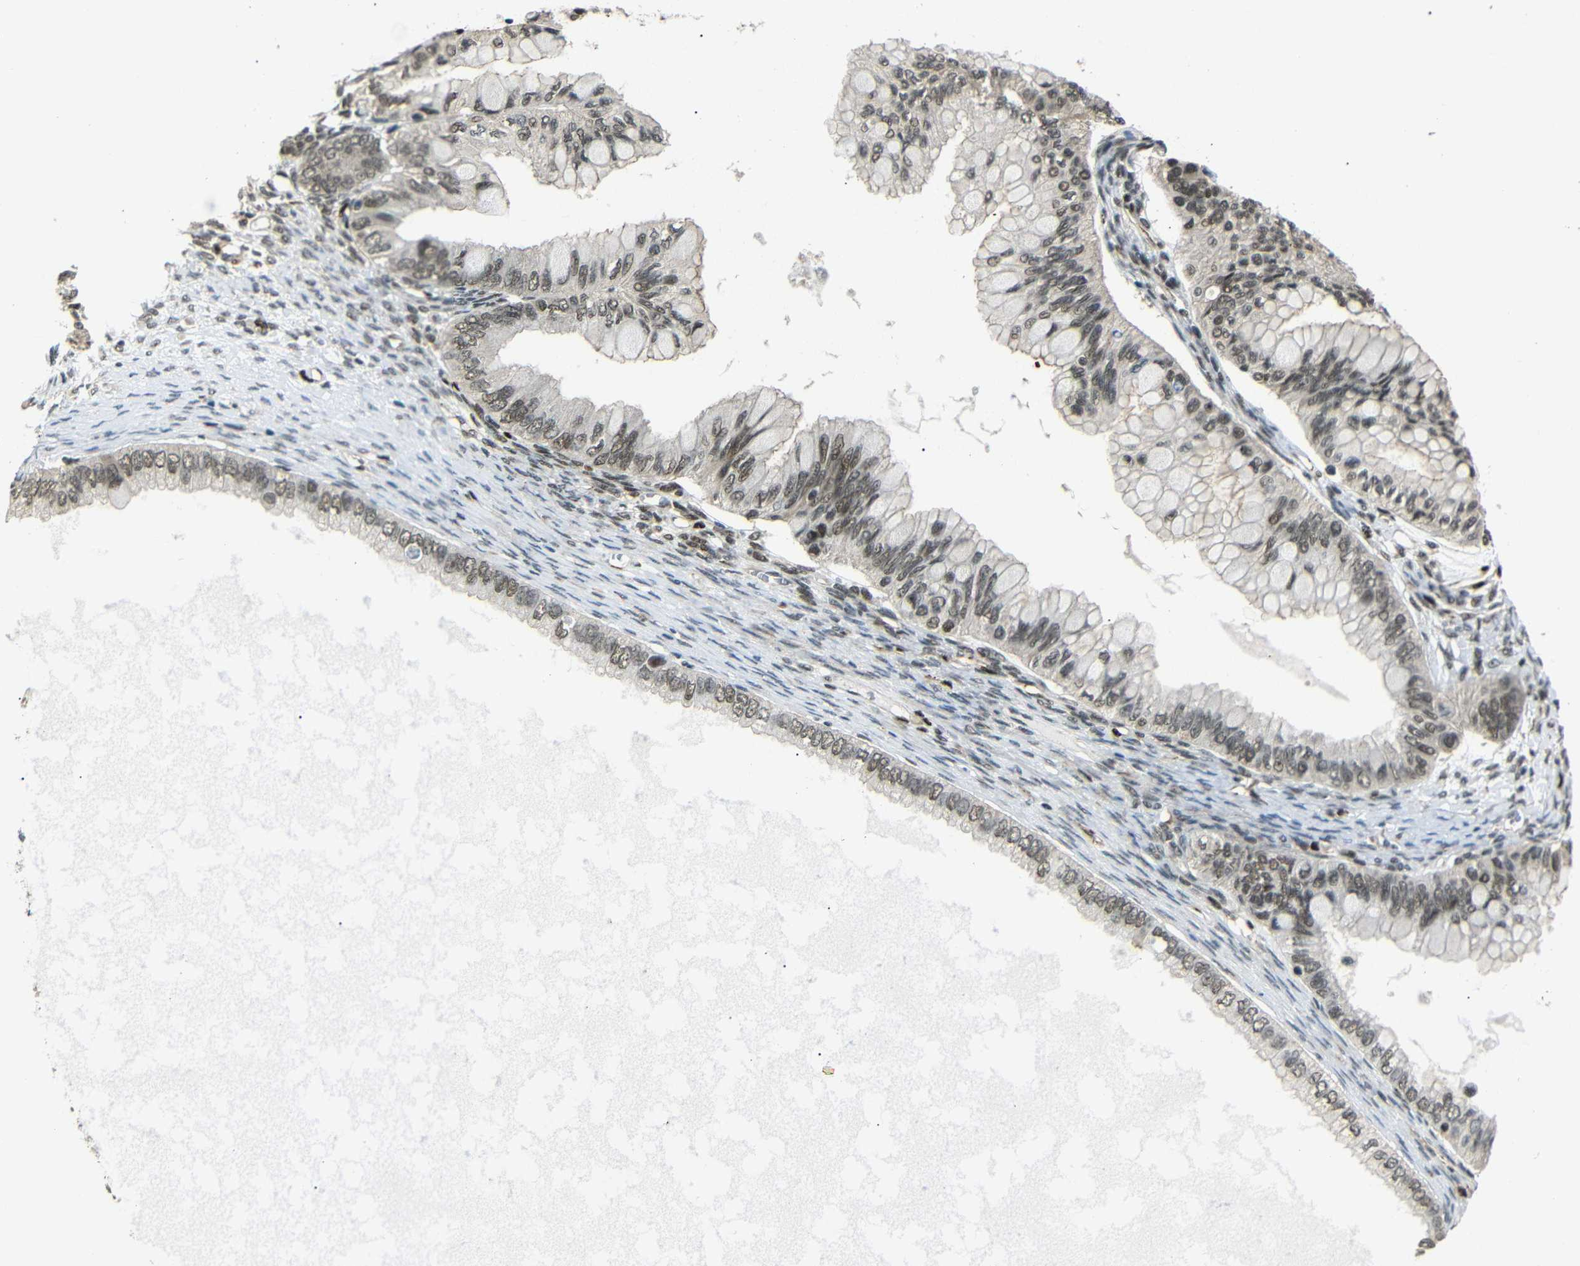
{"staining": {"intensity": "moderate", "quantity": ">75%", "location": "cytoplasmic/membranous,nuclear"}, "tissue": "ovarian cancer", "cell_type": "Tumor cells", "image_type": "cancer", "snomed": [{"axis": "morphology", "description": "Cystadenocarcinoma, mucinous, NOS"}, {"axis": "topography", "description": "Ovary"}], "caption": "Ovarian cancer stained with a brown dye shows moderate cytoplasmic/membranous and nuclear positive positivity in about >75% of tumor cells.", "gene": "TBX2", "patient": {"sex": "female", "age": 80}}